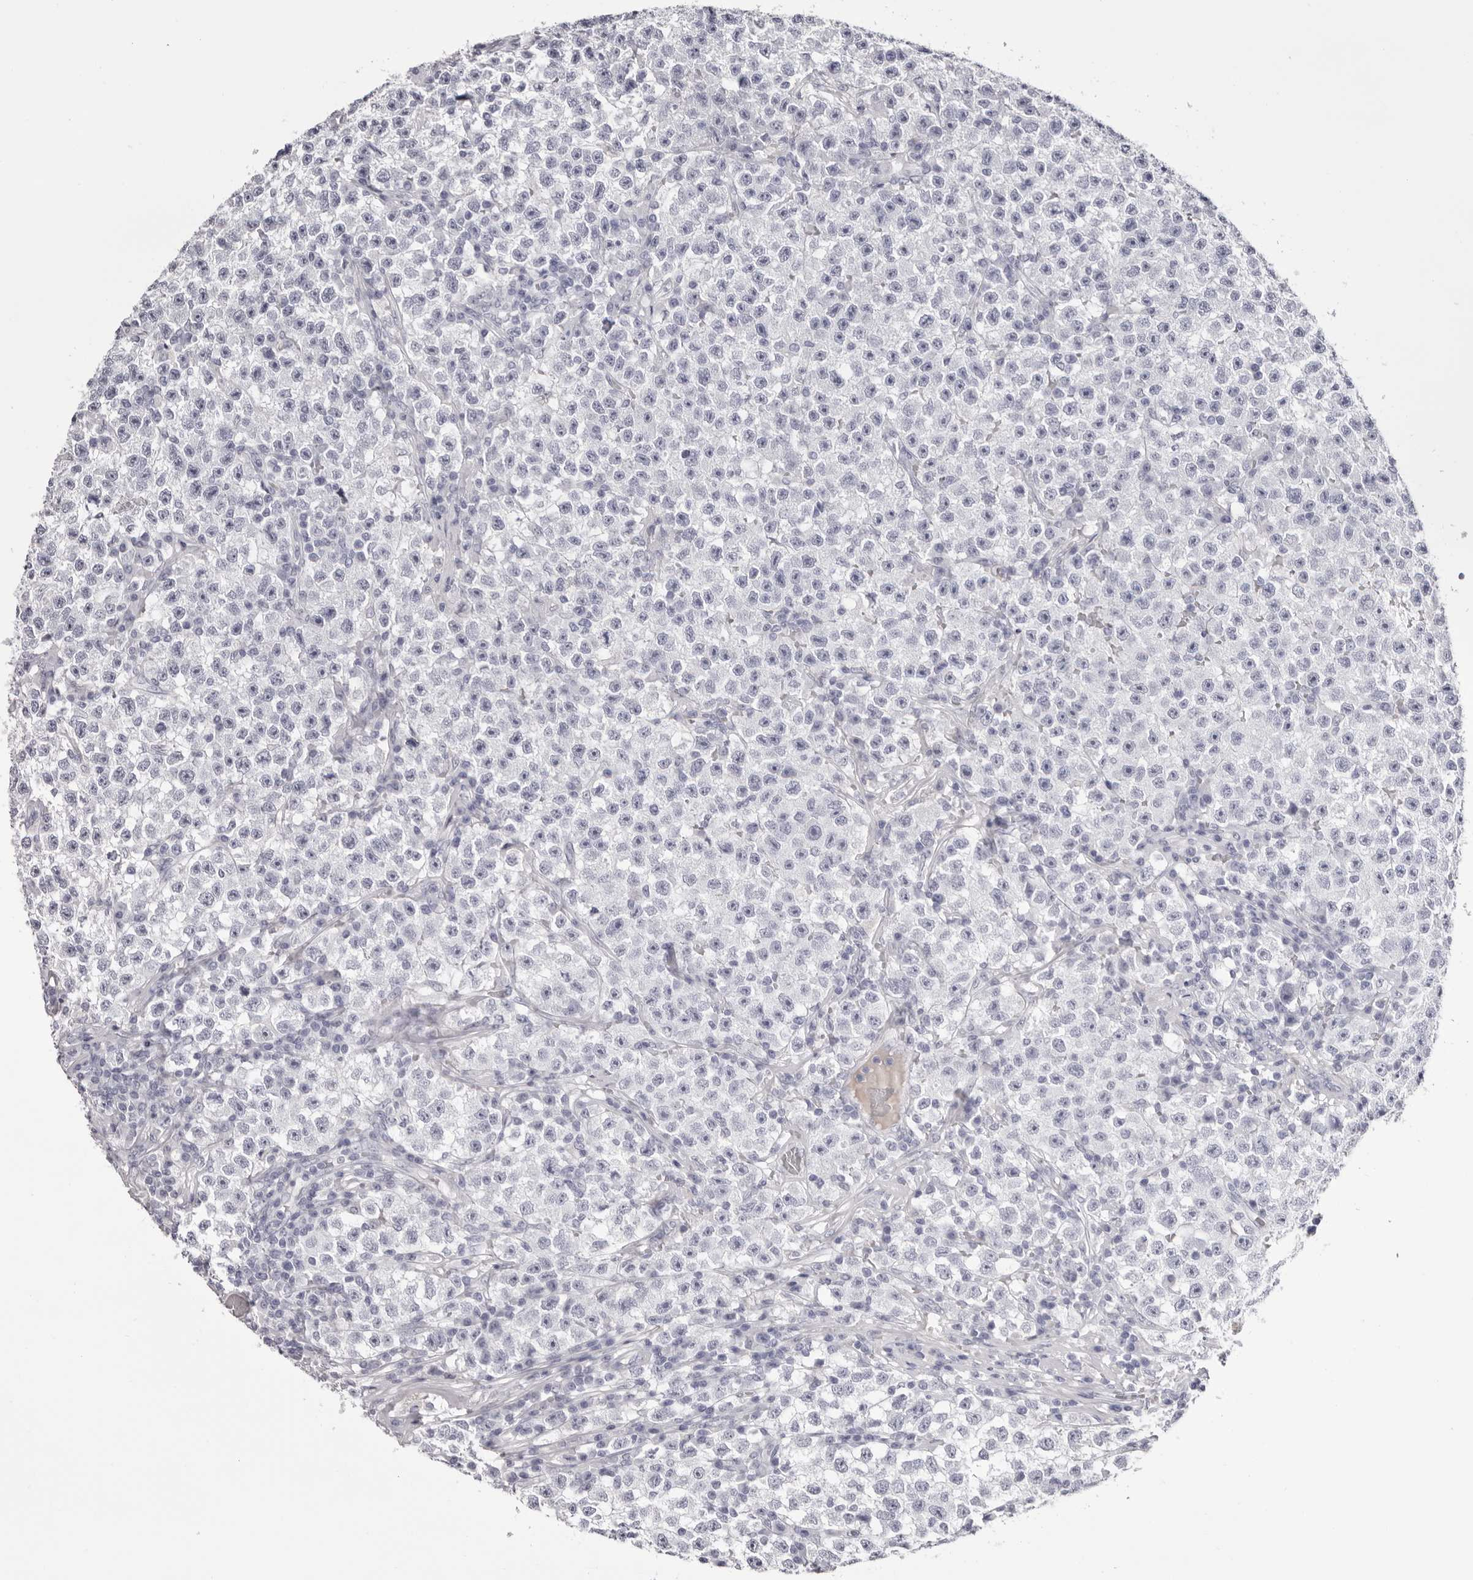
{"staining": {"intensity": "negative", "quantity": "none", "location": "none"}, "tissue": "testis cancer", "cell_type": "Tumor cells", "image_type": "cancer", "snomed": [{"axis": "morphology", "description": "Seminoma, NOS"}, {"axis": "topography", "description": "Testis"}], "caption": "Immunohistochemistry (IHC) of human testis seminoma exhibits no expression in tumor cells.", "gene": "LPO", "patient": {"sex": "male", "age": 22}}